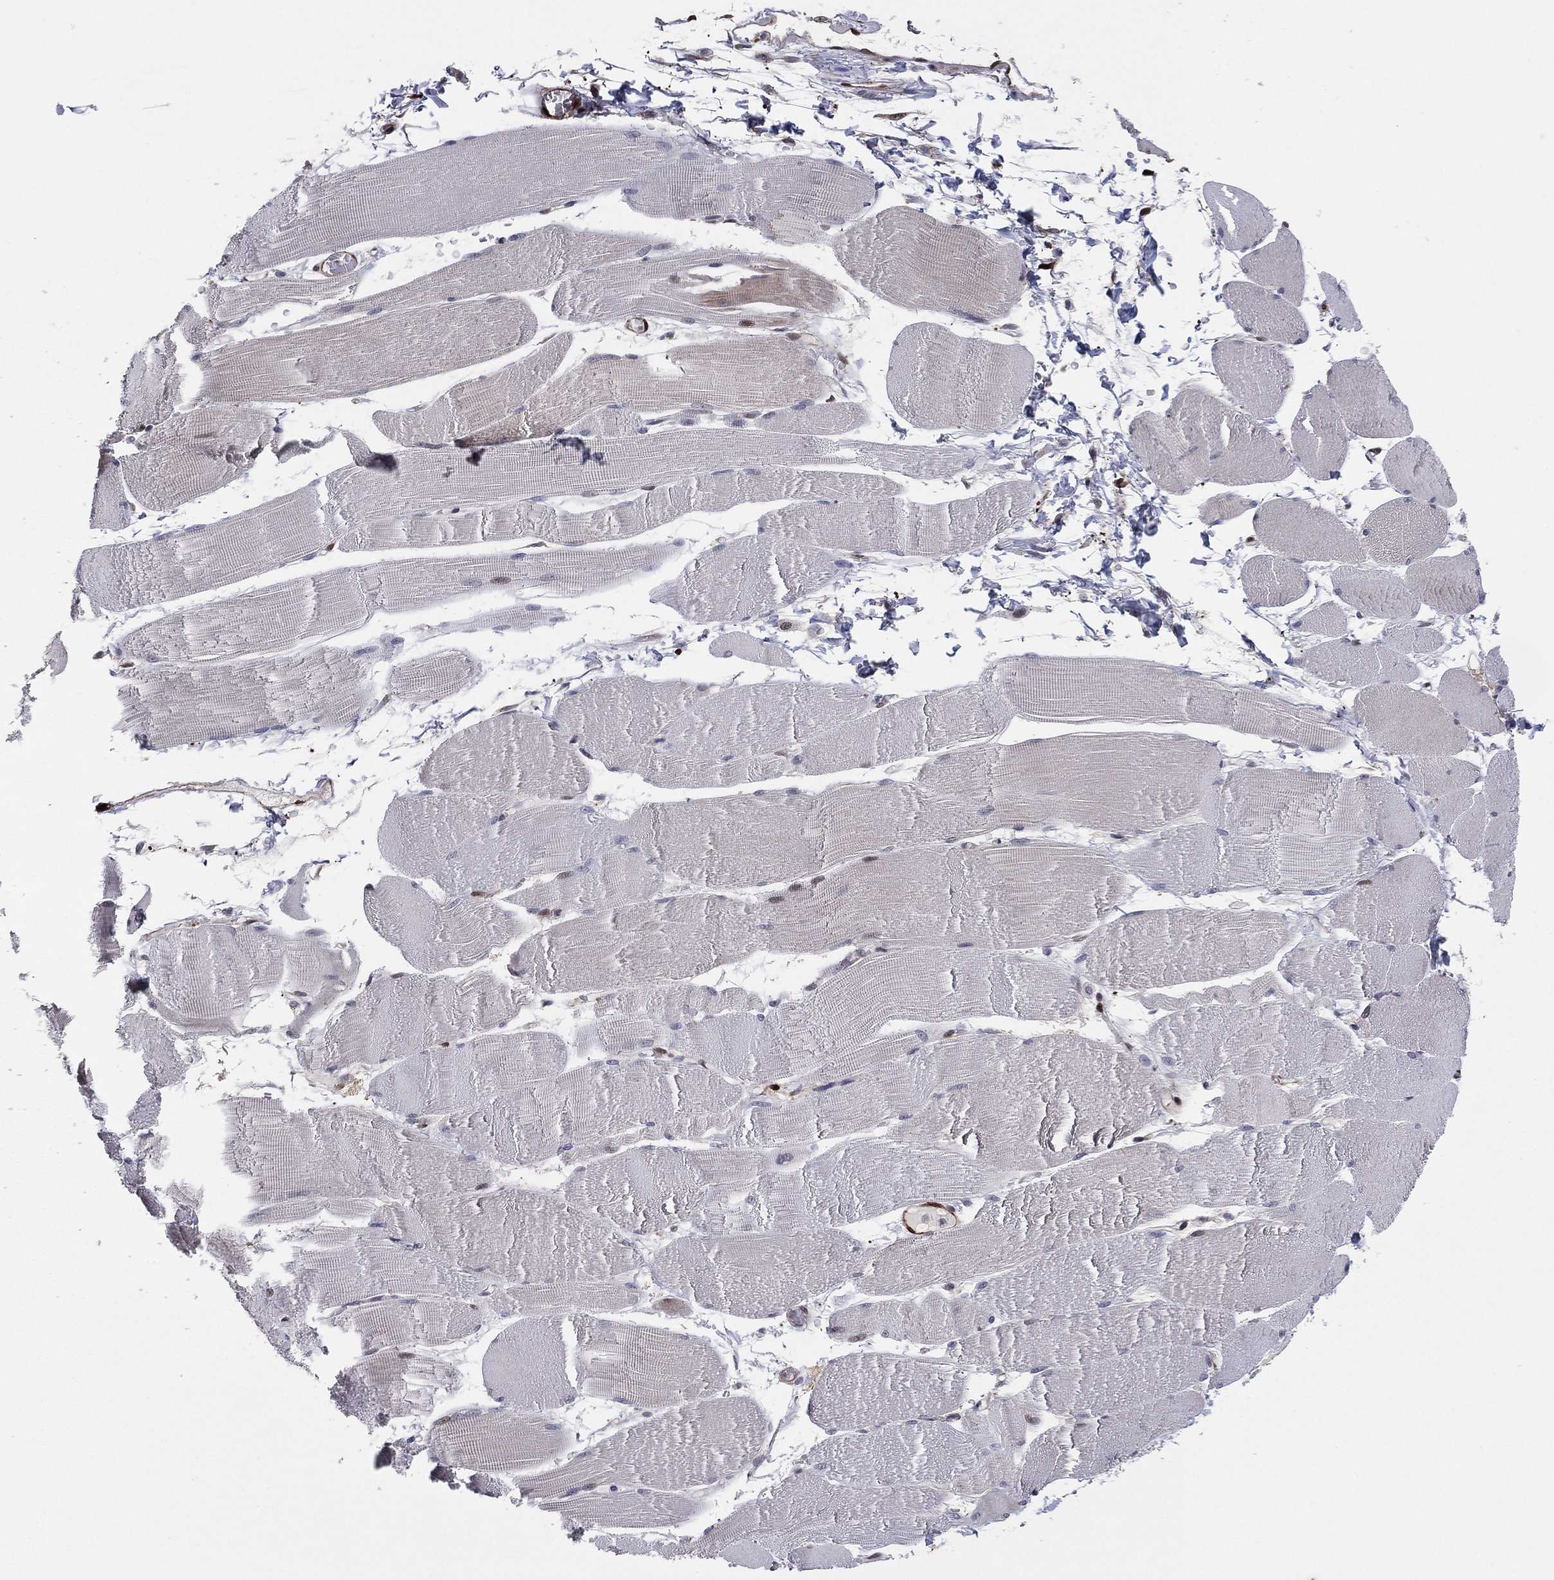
{"staining": {"intensity": "negative", "quantity": "none", "location": "none"}, "tissue": "skeletal muscle", "cell_type": "Myocytes", "image_type": "normal", "snomed": [{"axis": "morphology", "description": "Normal tissue, NOS"}, {"axis": "topography", "description": "Skeletal muscle"}], "caption": "Immunohistochemistry of unremarkable skeletal muscle reveals no positivity in myocytes.", "gene": "SNCG", "patient": {"sex": "male", "age": 56}}